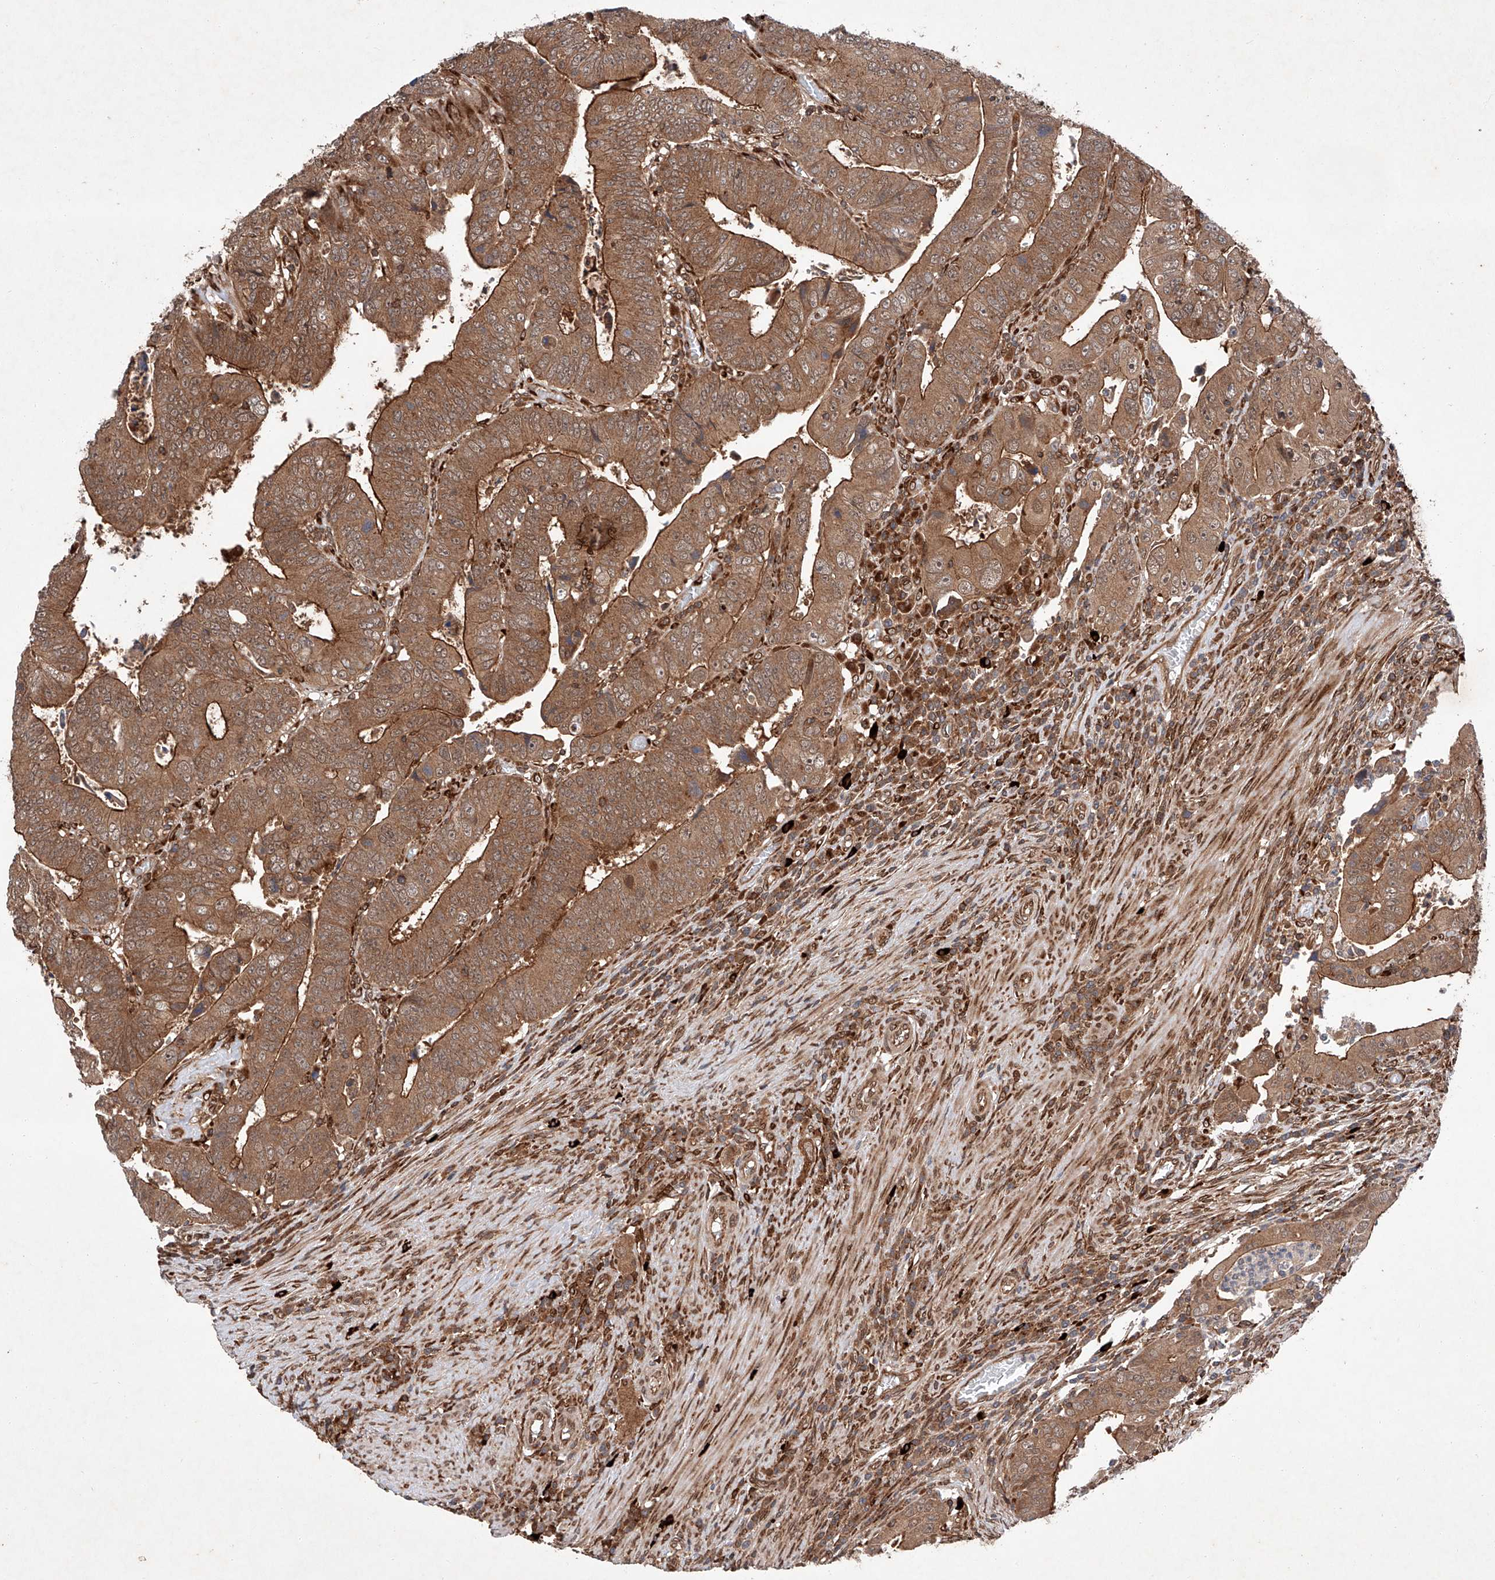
{"staining": {"intensity": "strong", "quantity": ">75%", "location": "cytoplasmic/membranous"}, "tissue": "colorectal cancer", "cell_type": "Tumor cells", "image_type": "cancer", "snomed": [{"axis": "morphology", "description": "Normal tissue, NOS"}, {"axis": "morphology", "description": "Adenocarcinoma, NOS"}, {"axis": "topography", "description": "Rectum"}], "caption": "Immunohistochemistry of colorectal adenocarcinoma reveals high levels of strong cytoplasmic/membranous staining in about >75% of tumor cells.", "gene": "ZFP28", "patient": {"sex": "female", "age": 65}}